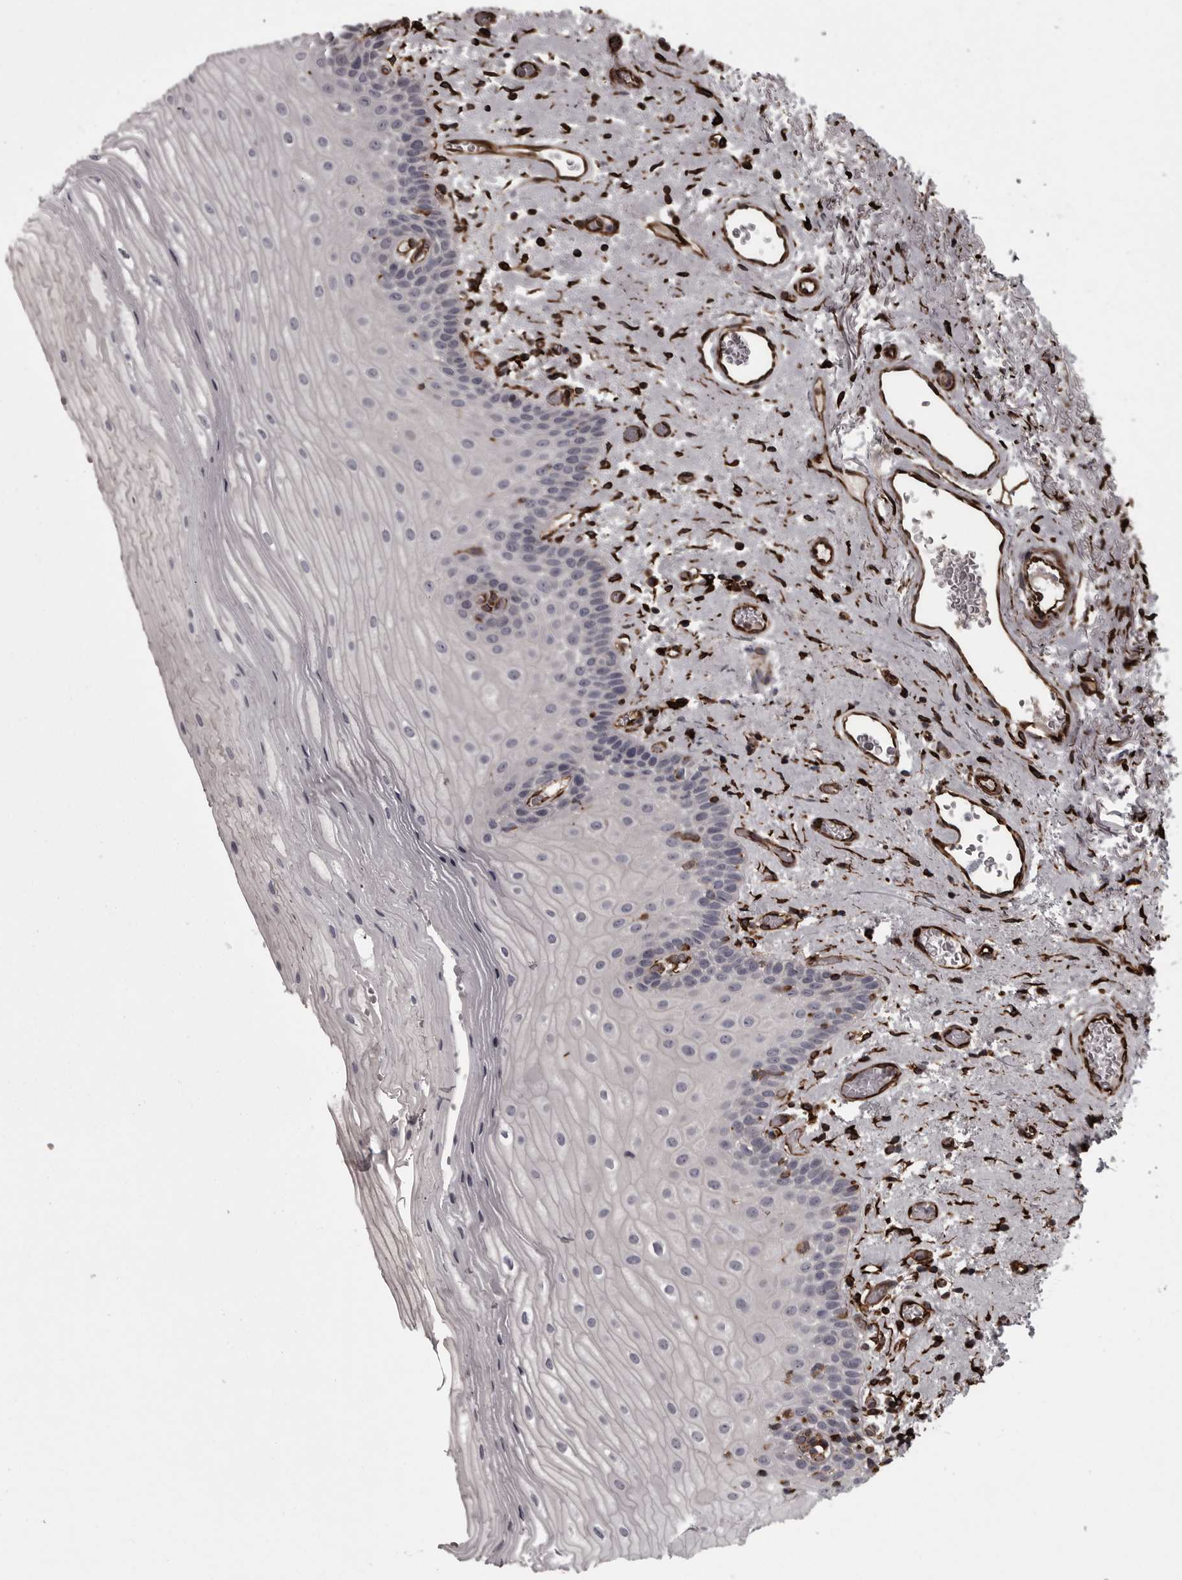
{"staining": {"intensity": "negative", "quantity": "none", "location": "none"}, "tissue": "oral mucosa", "cell_type": "Squamous epithelial cells", "image_type": "normal", "snomed": [{"axis": "morphology", "description": "Normal tissue, NOS"}, {"axis": "topography", "description": "Oral tissue"}], "caption": "A high-resolution histopathology image shows immunohistochemistry (IHC) staining of unremarkable oral mucosa, which exhibits no significant positivity in squamous epithelial cells. The staining is performed using DAB brown chromogen with nuclei counter-stained in using hematoxylin.", "gene": "FAAP100", "patient": {"sex": "male", "age": 52}}